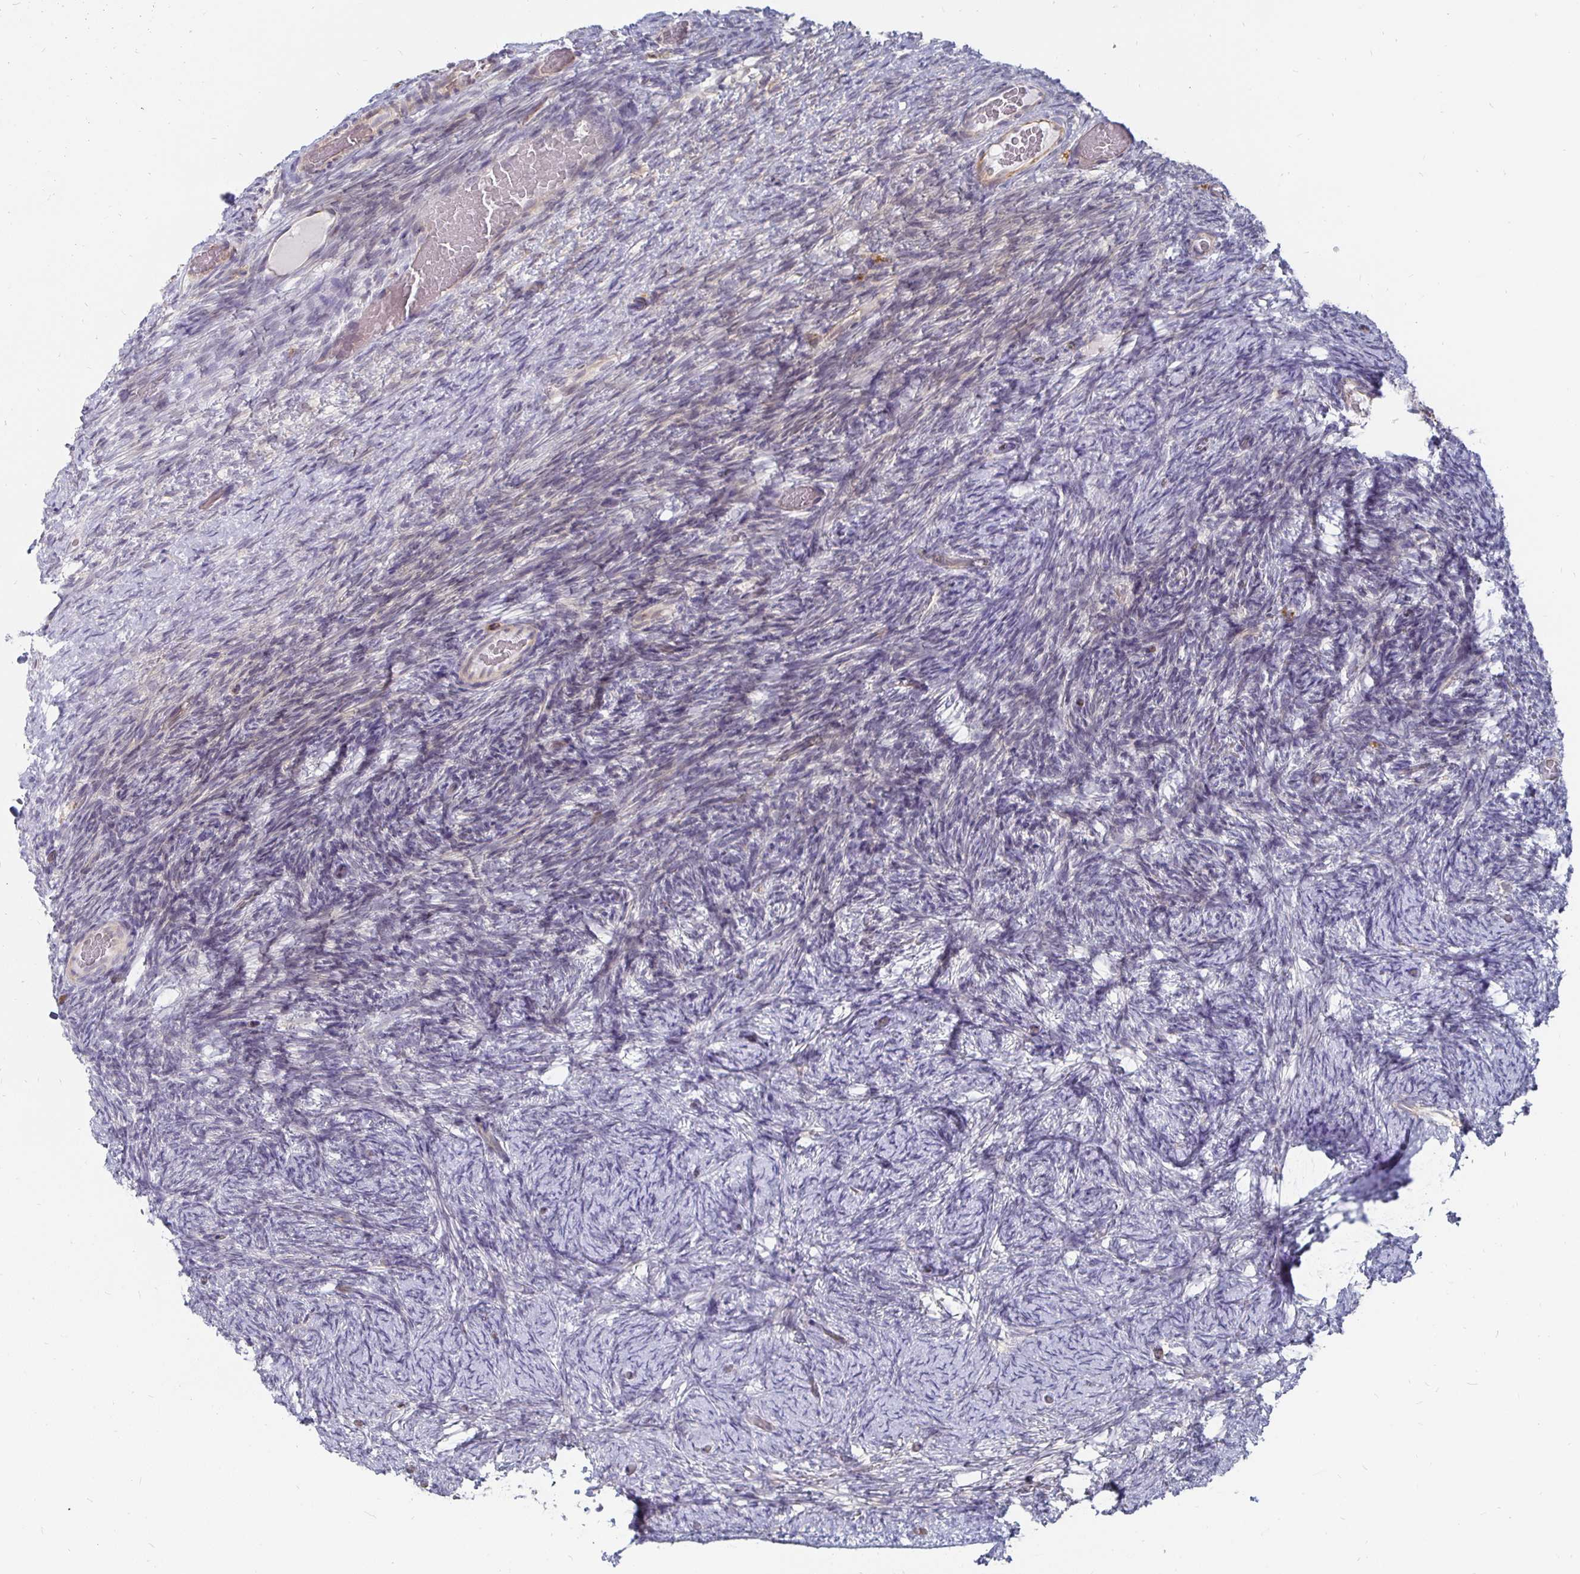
{"staining": {"intensity": "negative", "quantity": "none", "location": "none"}, "tissue": "ovary", "cell_type": "Ovarian stroma cells", "image_type": "normal", "snomed": [{"axis": "morphology", "description": "Normal tissue, NOS"}, {"axis": "topography", "description": "Ovary"}], "caption": "This is an IHC image of normal ovary. There is no expression in ovarian stroma cells.", "gene": "CCDC85A", "patient": {"sex": "female", "age": 34}}